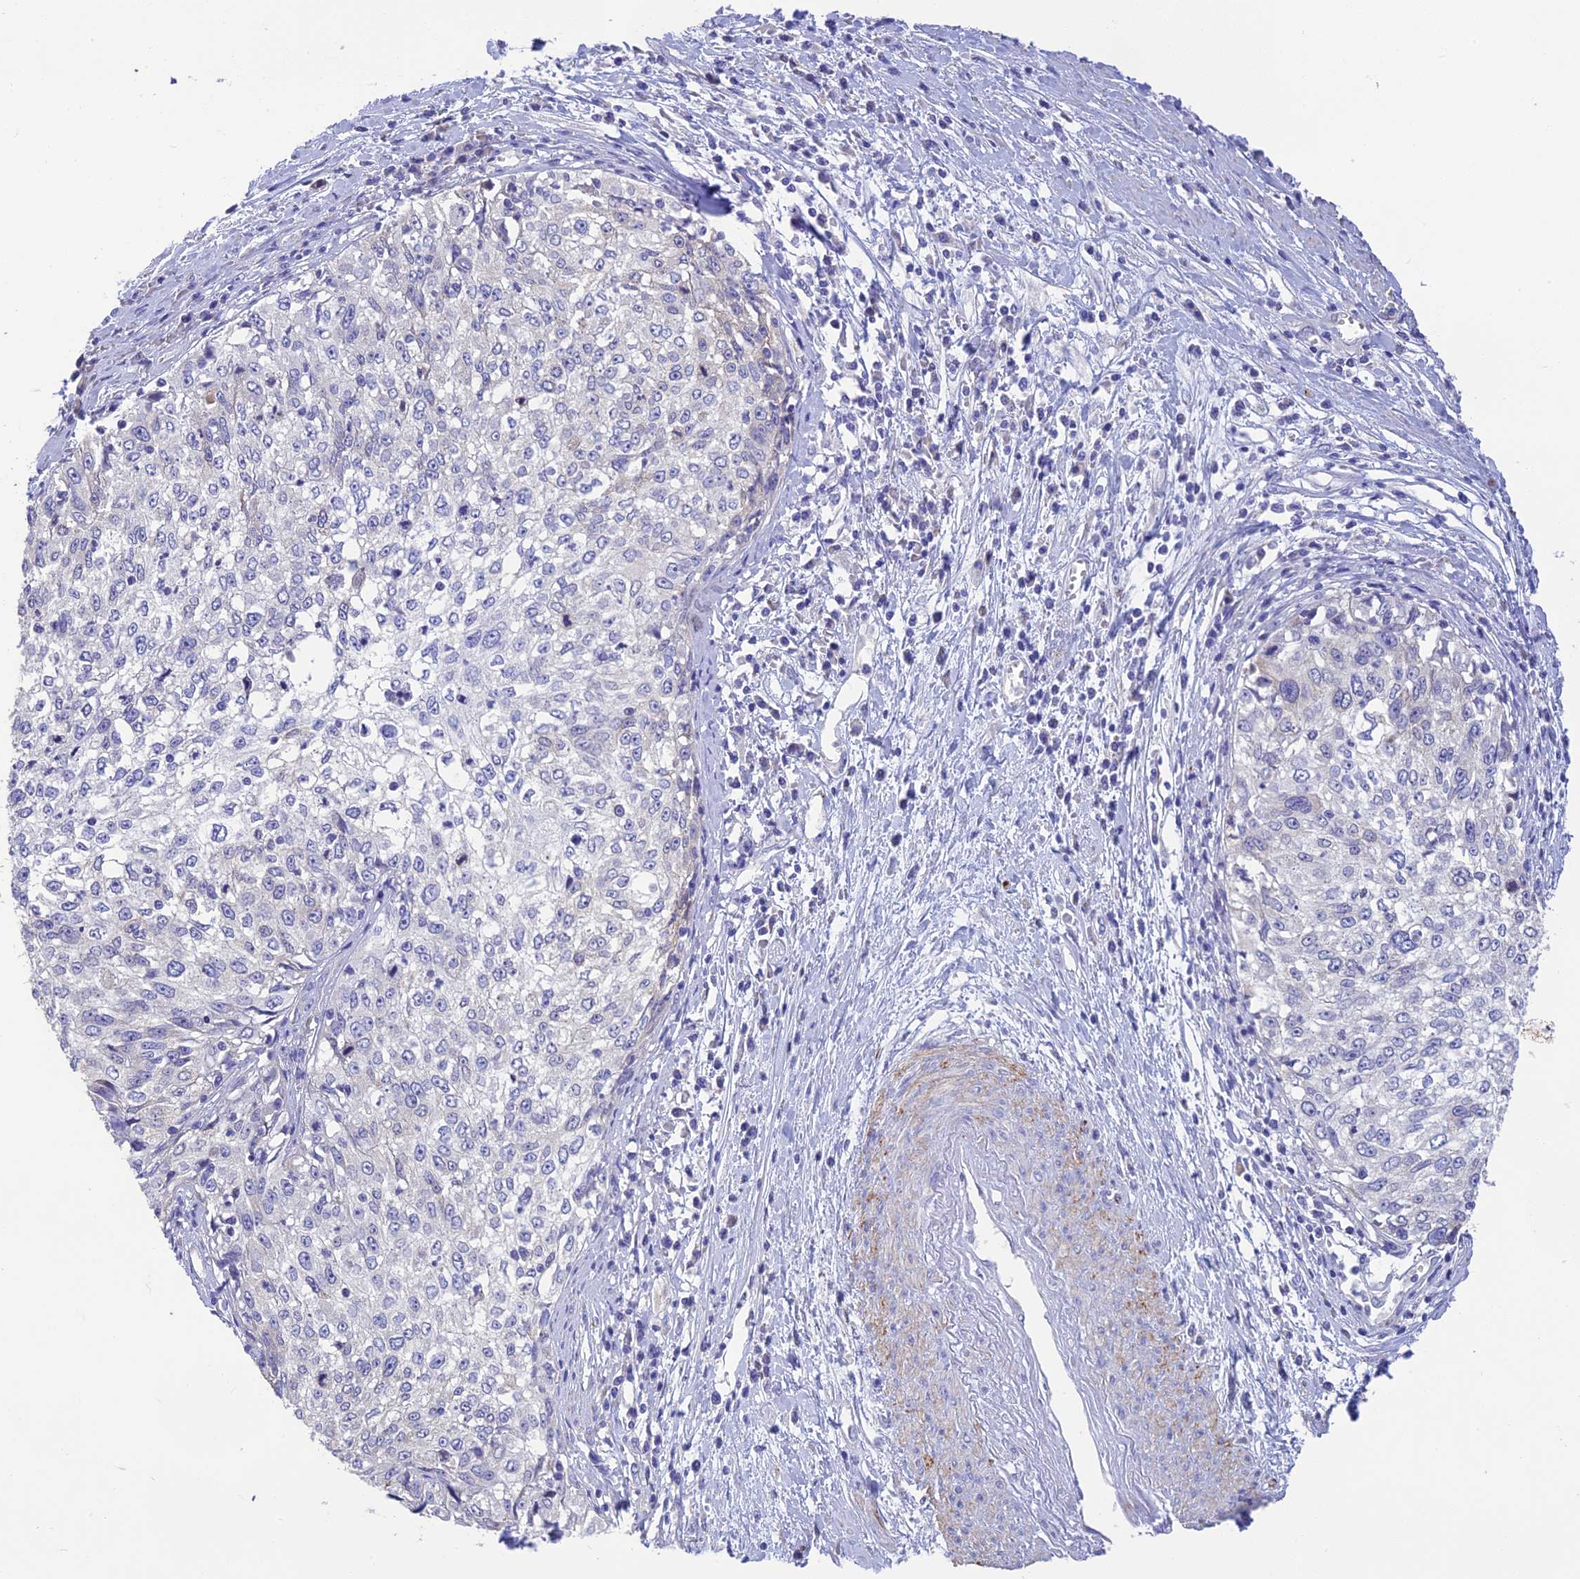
{"staining": {"intensity": "negative", "quantity": "none", "location": "none"}, "tissue": "cervical cancer", "cell_type": "Tumor cells", "image_type": "cancer", "snomed": [{"axis": "morphology", "description": "Squamous cell carcinoma, NOS"}, {"axis": "topography", "description": "Cervix"}], "caption": "This is an immunohistochemistry (IHC) photomicrograph of squamous cell carcinoma (cervical). There is no staining in tumor cells.", "gene": "HSD17B2", "patient": {"sex": "female", "age": 57}}